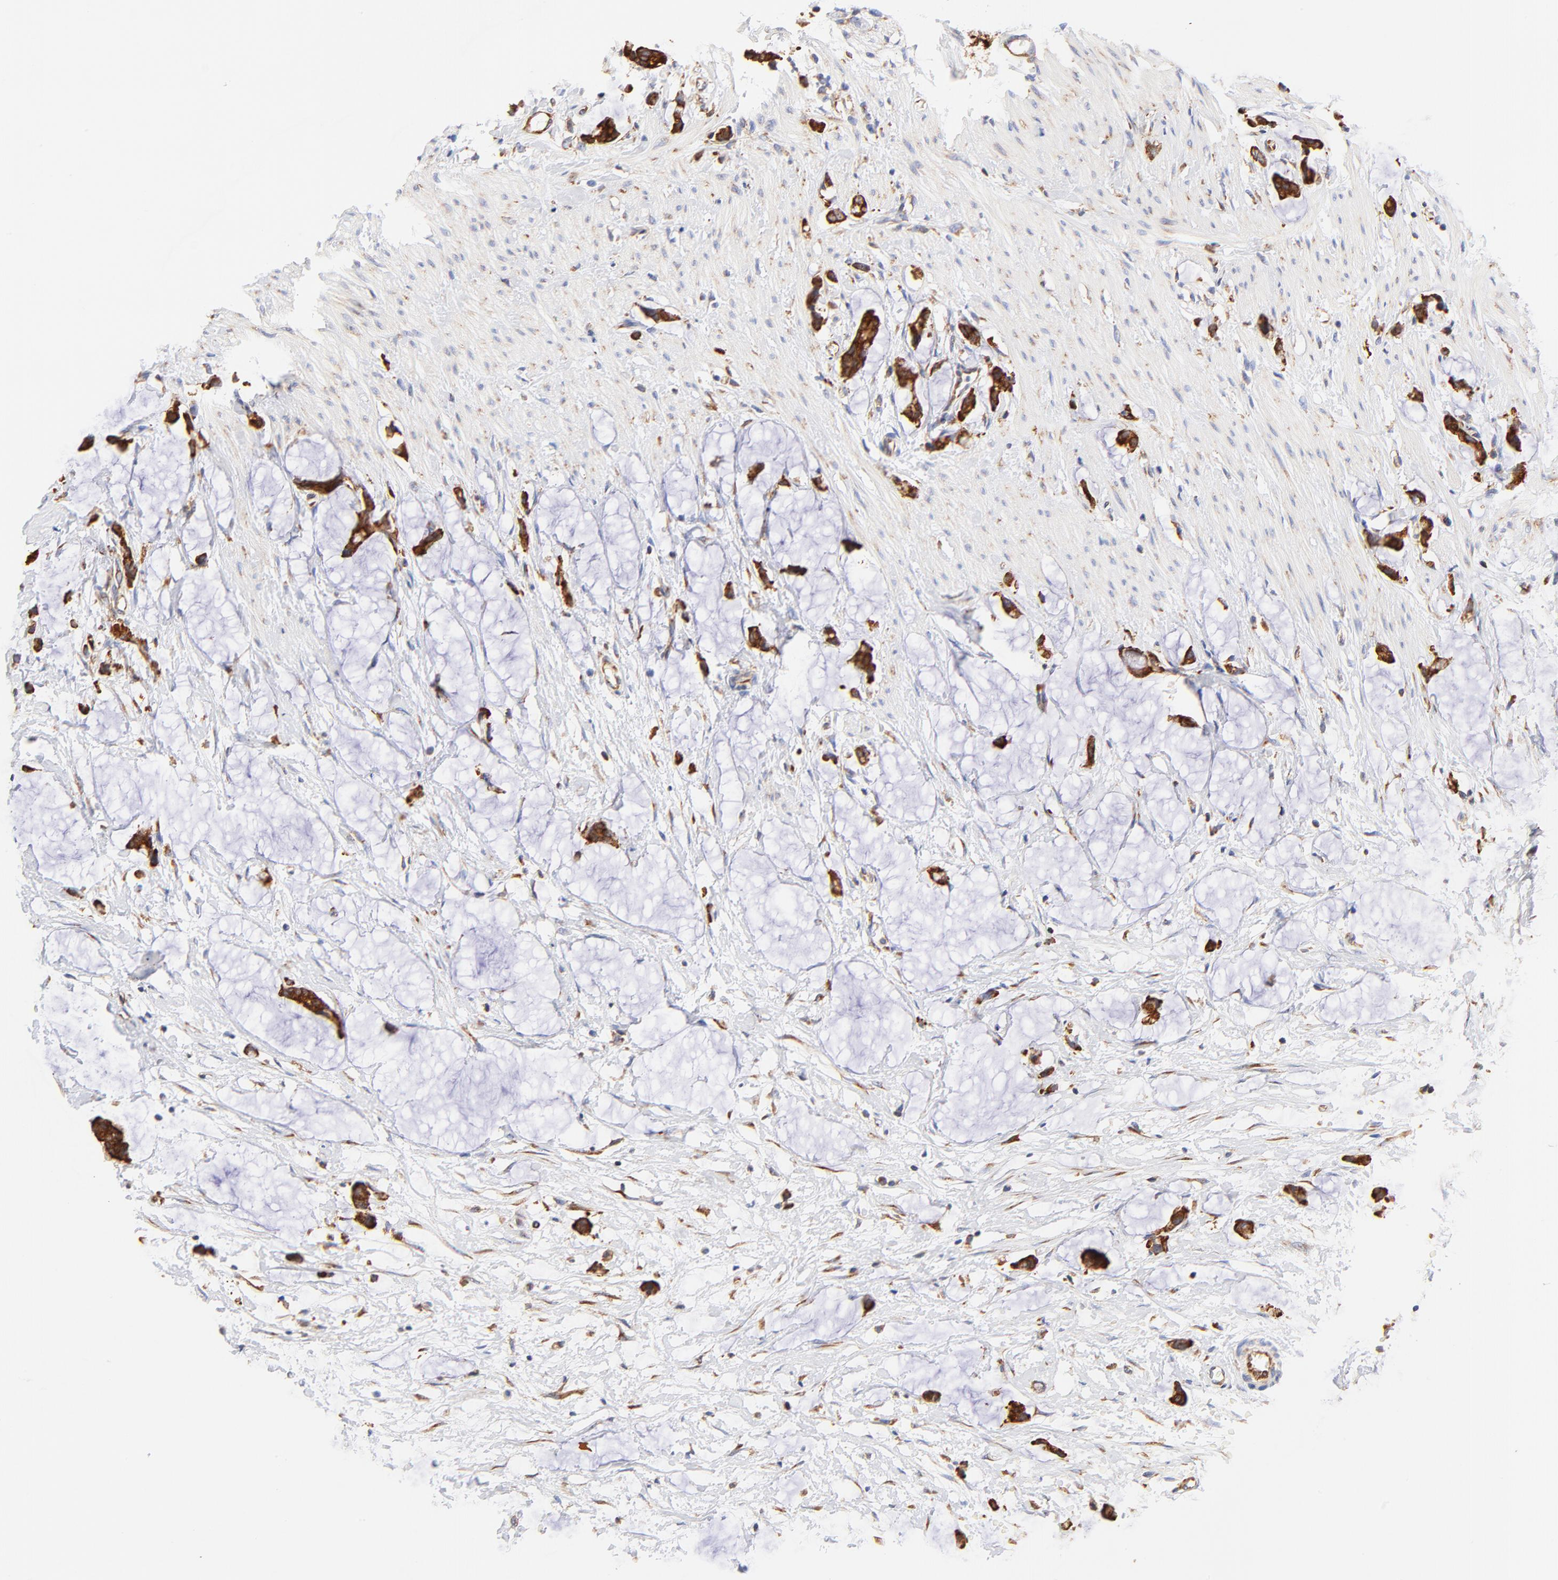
{"staining": {"intensity": "strong", "quantity": ">75%", "location": "cytoplasmic/membranous"}, "tissue": "colorectal cancer", "cell_type": "Tumor cells", "image_type": "cancer", "snomed": [{"axis": "morphology", "description": "Adenocarcinoma, NOS"}, {"axis": "topography", "description": "Colon"}], "caption": "The image reveals staining of adenocarcinoma (colorectal), revealing strong cytoplasmic/membranous protein expression (brown color) within tumor cells. (Brightfield microscopy of DAB IHC at high magnification).", "gene": "RPL27", "patient": {"sex": "male", "age": 14}}